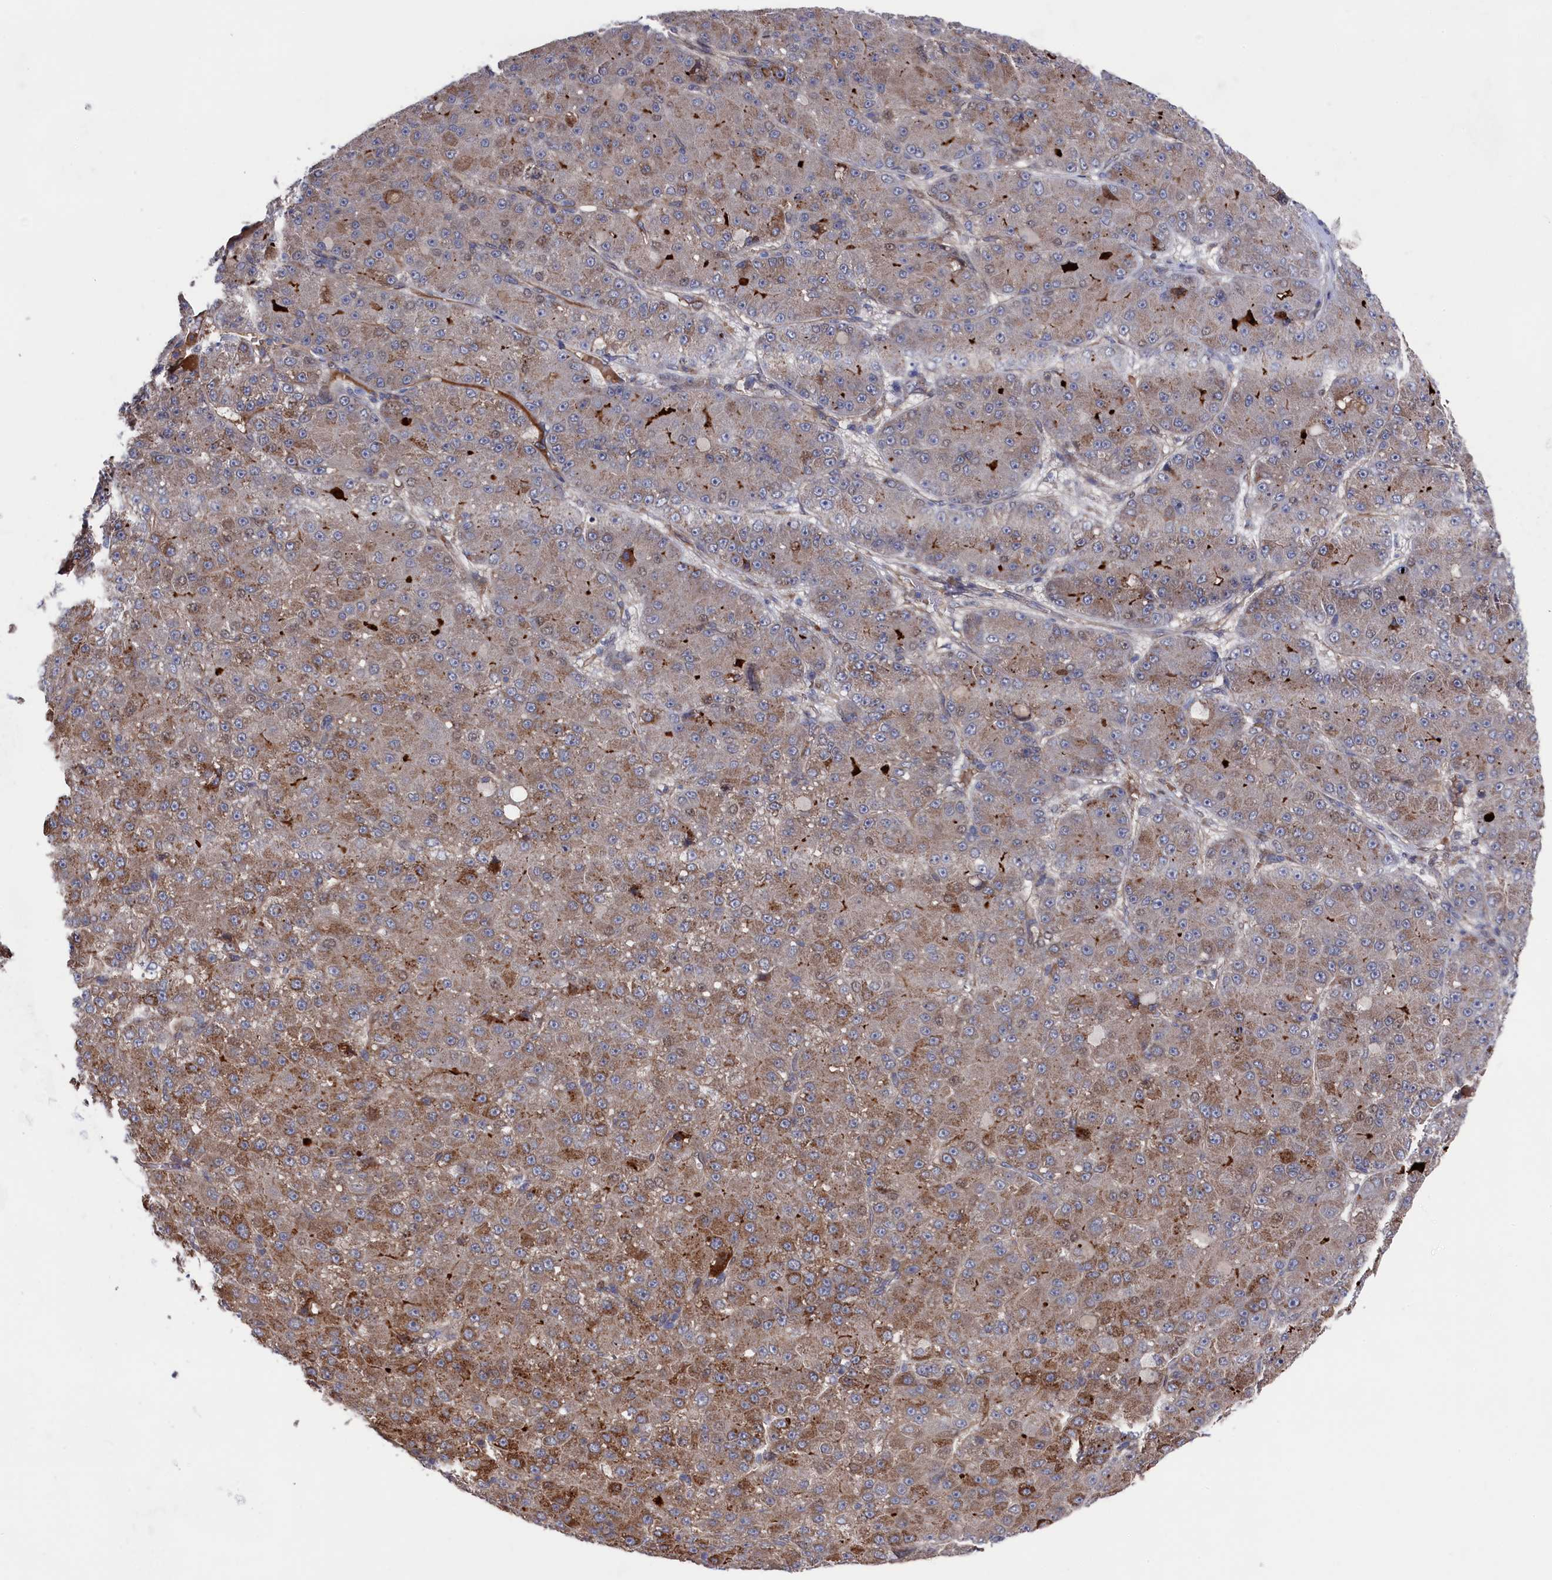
{"staining": {"intensity": "moderate", "quantity": "25%-75%", "location": "cytoplasmic/membranous"}, "tissue": "liver cancer", "cell_type": "Tumor cells", "image_type": "cancer", "snomed": [{"axis": "morphology", "description": "Carcinoma, Hepatocellular, NOS"}, {"axis": "topography", "description": "Liver"}], "caption": "IHC (DAB (3,3'-diaminobenzidine)) staining of liver hepatocellular carcinoma displays moderate cytoplasmic/membranous protein staining in approximately 25%-75% of tumor cells.", "gene": "ZNF891", "patient": {"sex": "male", "age": 67}}